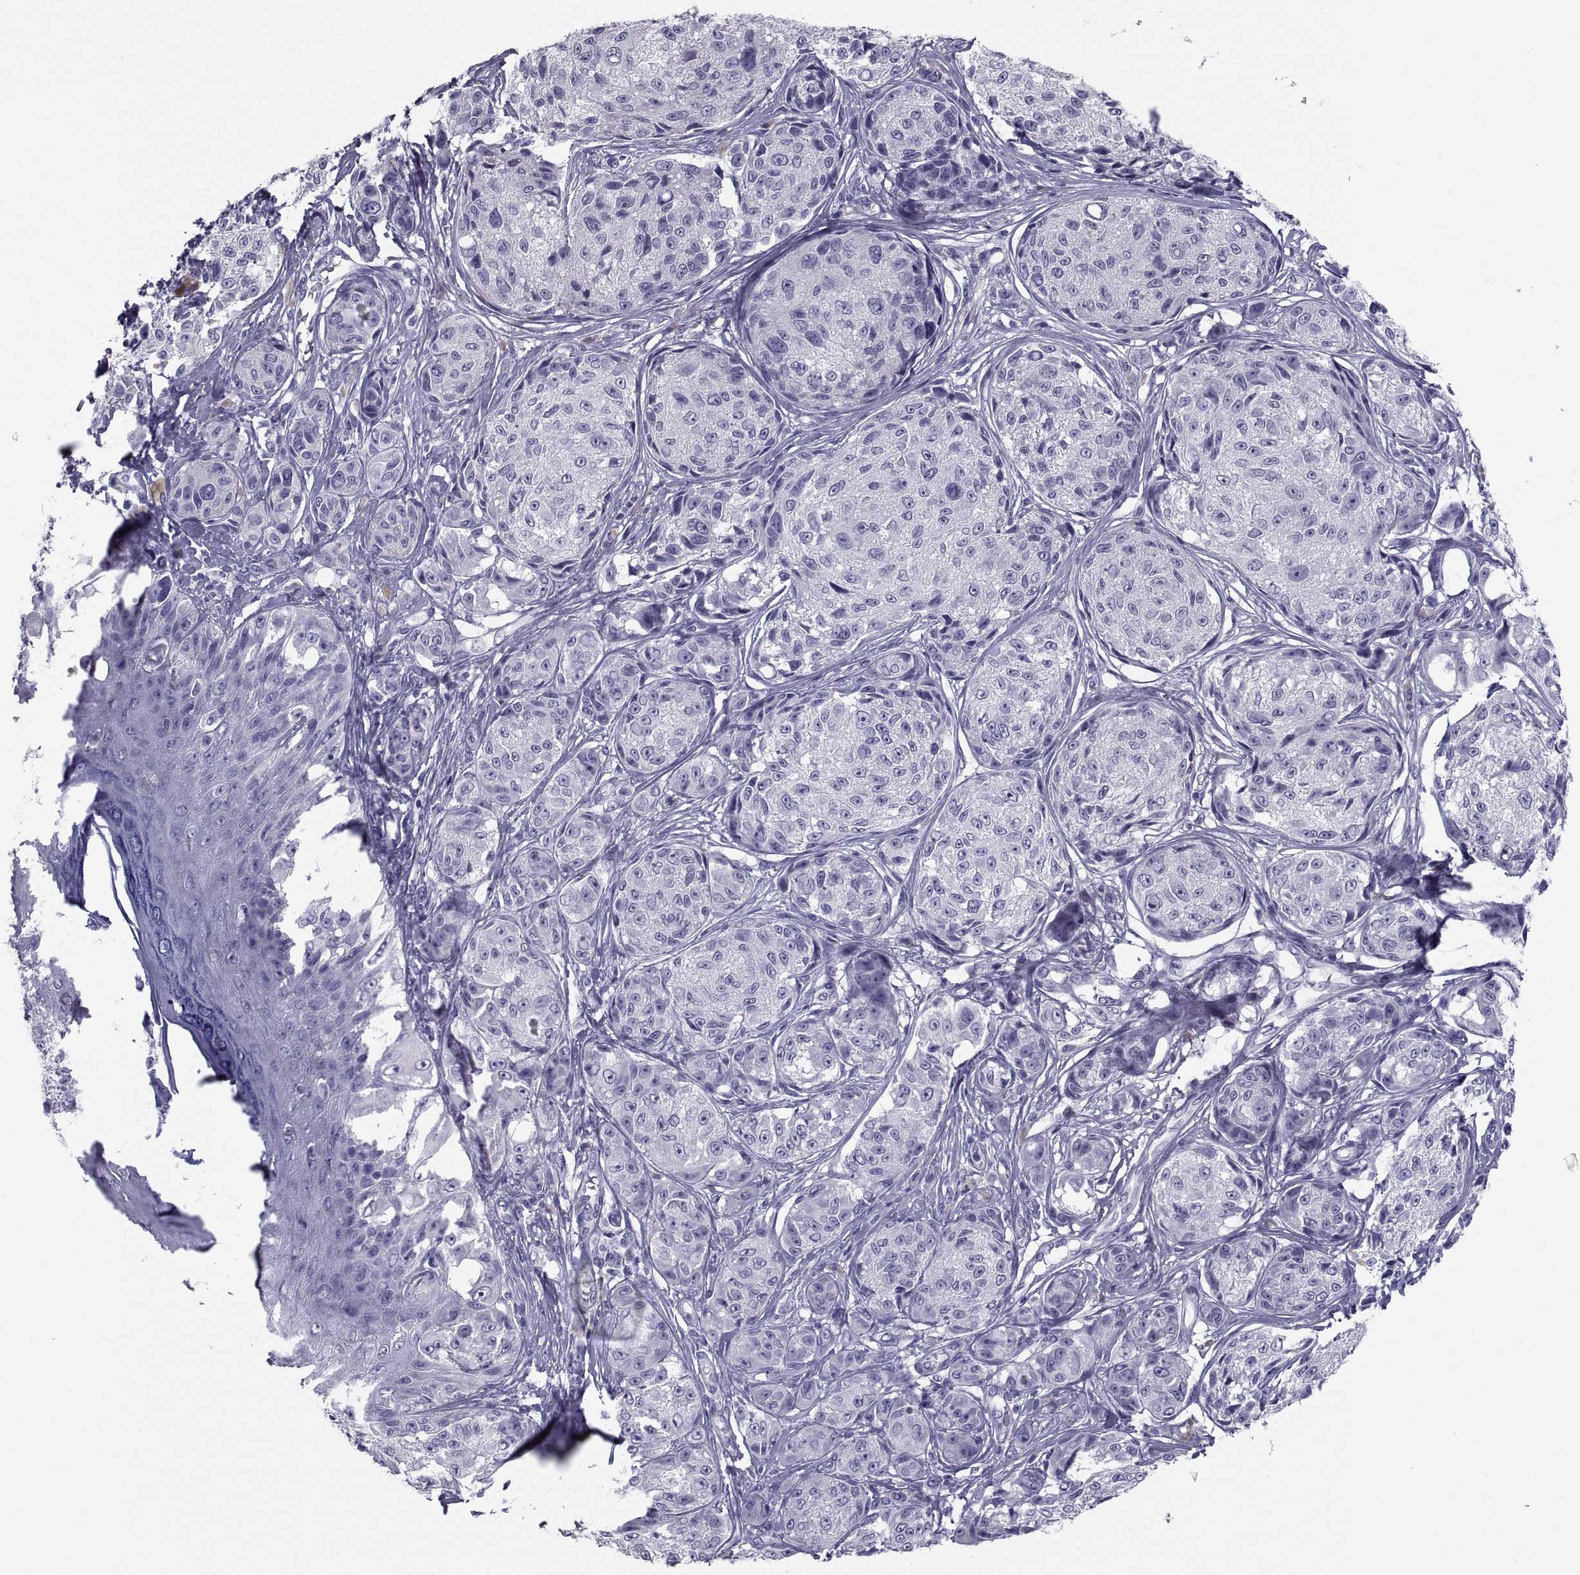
{"staining": {"intensity": "negative", "quantity": "none", "location": "none"}, "tissue": "melanoma", "cell_type": "Tumor cells", "image_type": "cancer", "snomed": [{"axis": "morphology", "description": "Malignant melanoma, NOS"}, {"axis": "topography", "description": "Skin"}], "caption": "This is an immunohistochemistry (IHC) histopathology image of malignant melanoma. There is no expression in tumor cells.", "gene": "DEFB129", "patient": {"sex": "male", "age": 61}}